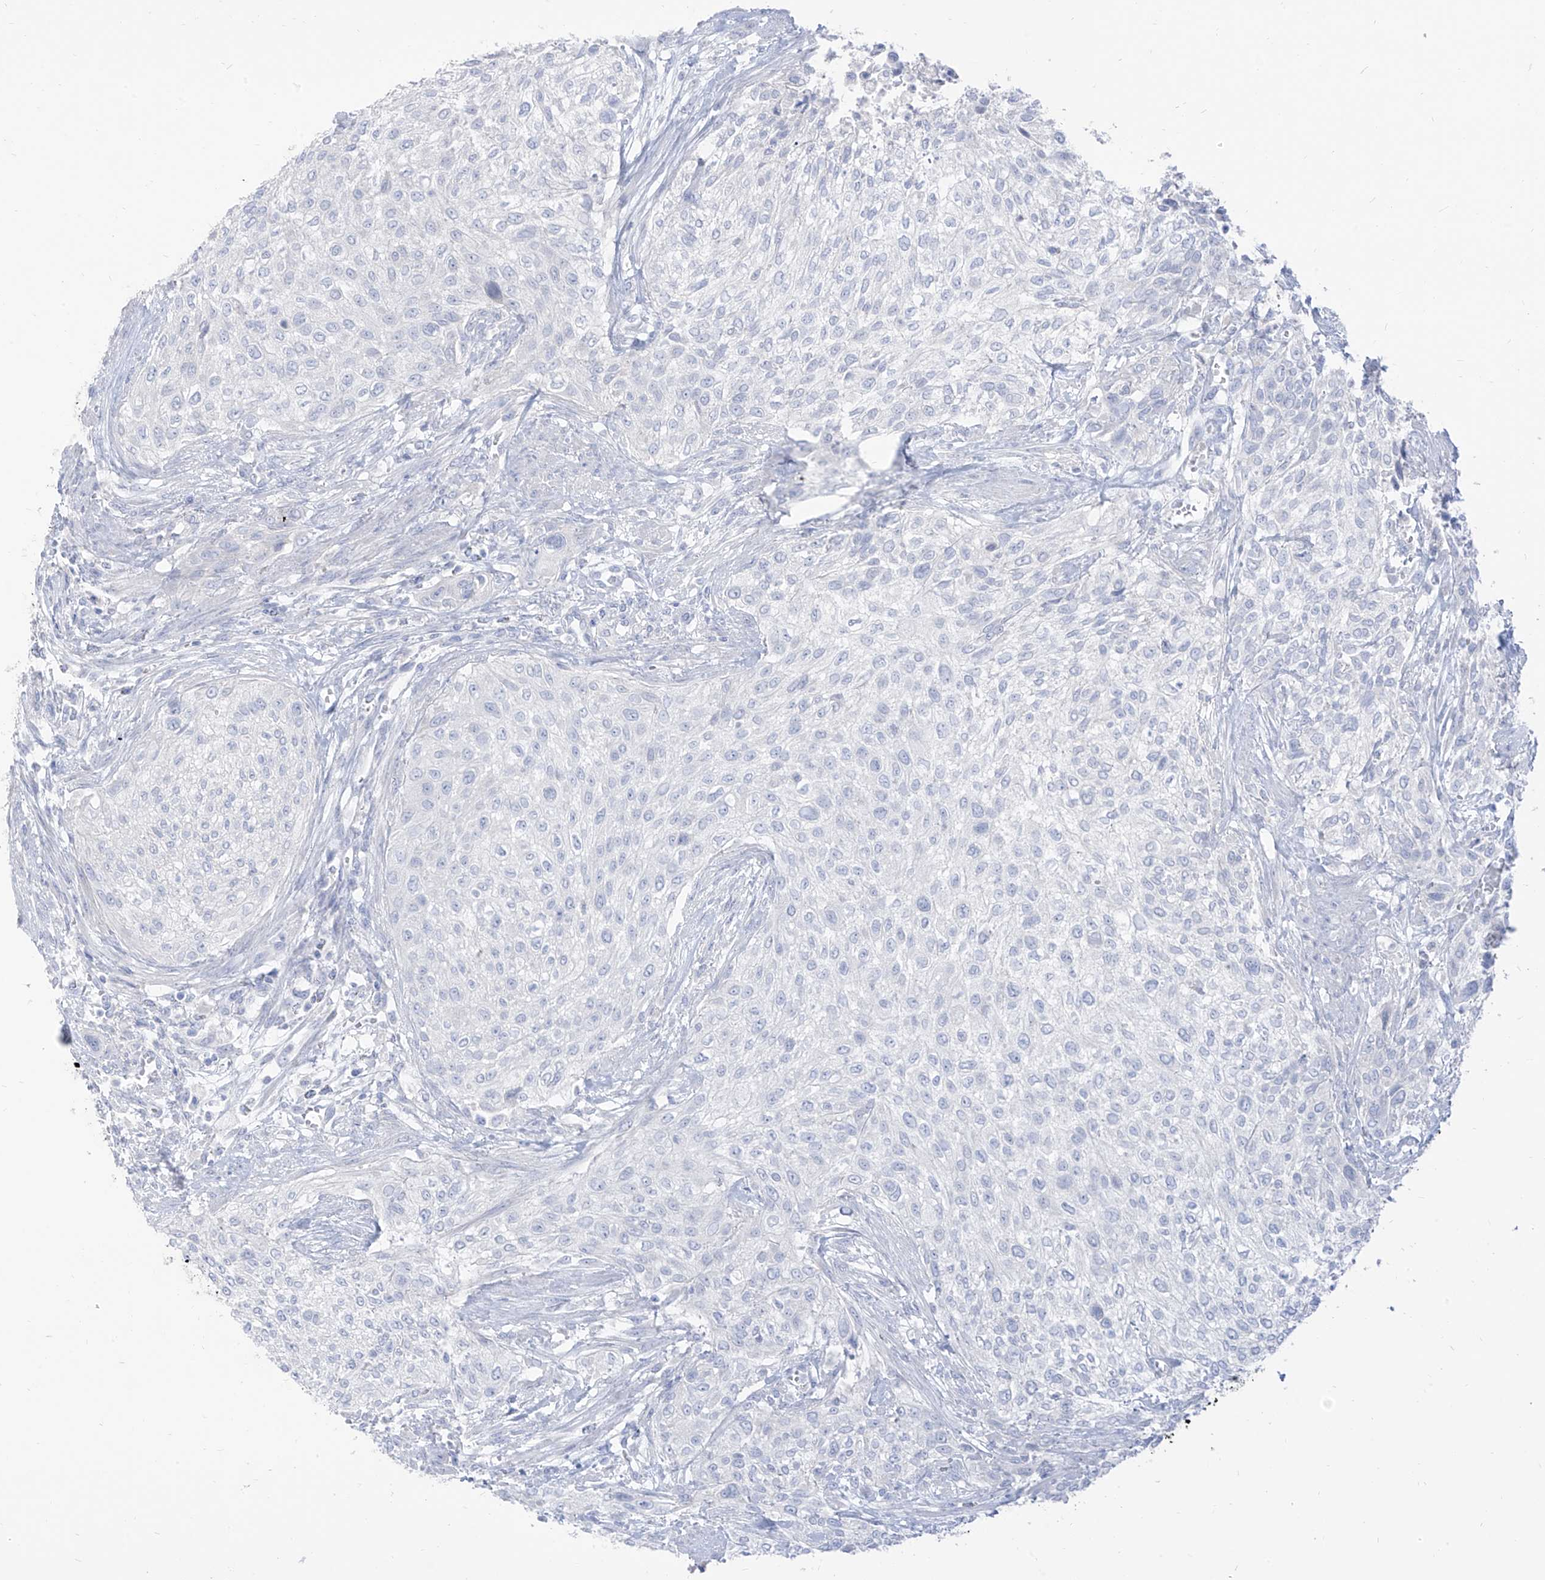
{"staining": {"intensity": "negative", "quantity": "none", "location": "none"}, "tissue": "urothelial cancer", "cell_type": "Tumor cells", "image_type": "cancer", "snomed": [{"axis": "morphology", "description": "Urothelial carcinoma, High grade"}, {"axis": "topography", "description": "Urinary bladder"}], "caption": "This photomicrograph is of urothelial cancer stained with immunohistochemistry to label a protein in brown with the nuclei are counter-stained blue. There is no expression in tumor cells. Nuclei are stained in blue.", "gene": "ARHGEF40", "patient": {"sex": "male", "age": 35}}